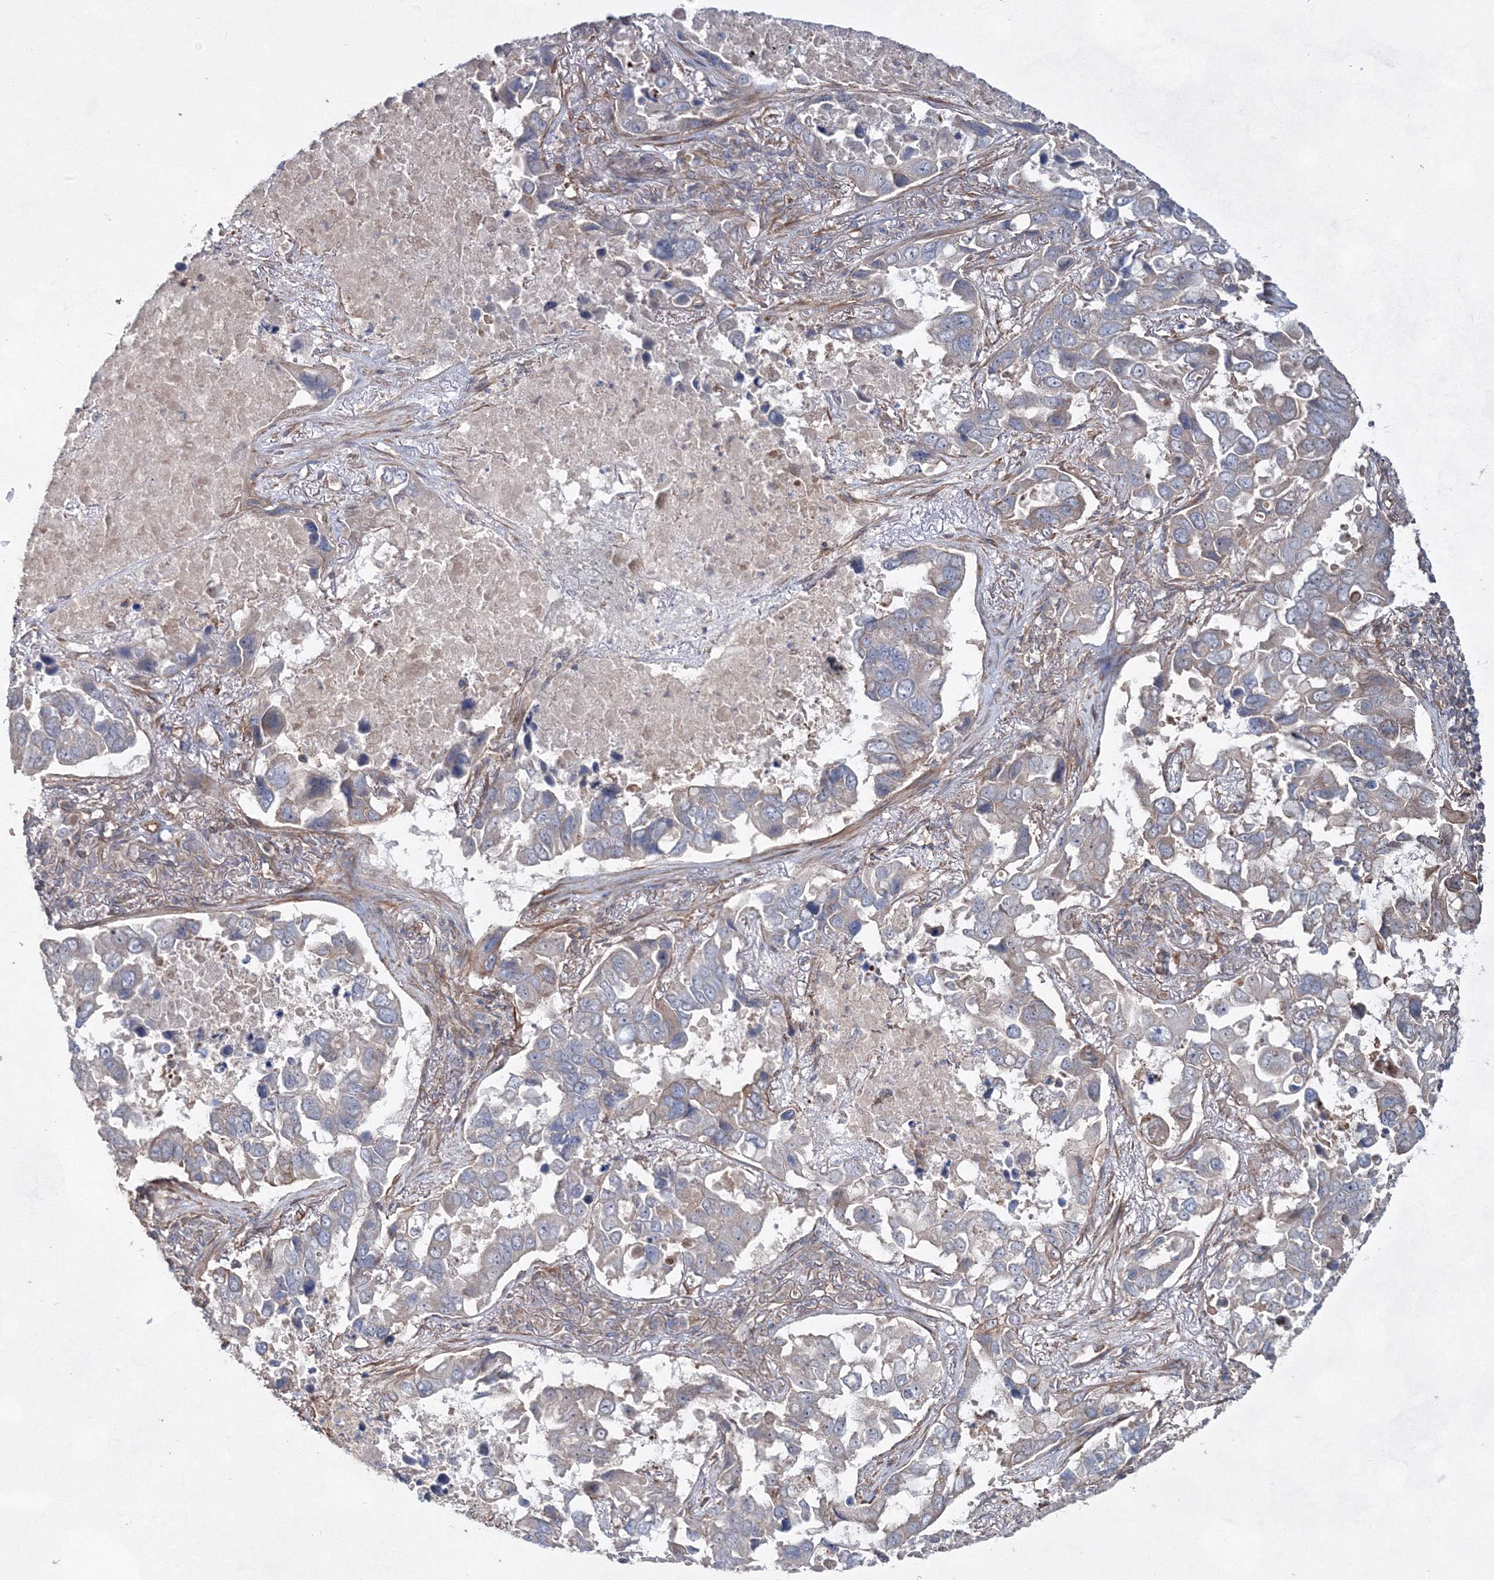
{"staining": {"intensity": "negative", "quantity": "none", "location": "none"}, "tissue": "lung cancer", "cell_type": "Tumor cells", "image_type": "cancer", "snomed": [{"axis": "morphology", "description": "Adenocarcinoma, NOS"}, {"axis": "topography", "description": "Lung"}], "caption": "Histopathology image shows no protein staining in tumor cells of lung cancer tissue. The staining was performed using DAB (3,3'-diaminobenzidine) to visualize the protein expression in brown, while the nuclei were stained in blue with hematoxylin (Magnification: 20x).", "gene": "EXOC6", "patient": {"sex": "male", "age": 64}}